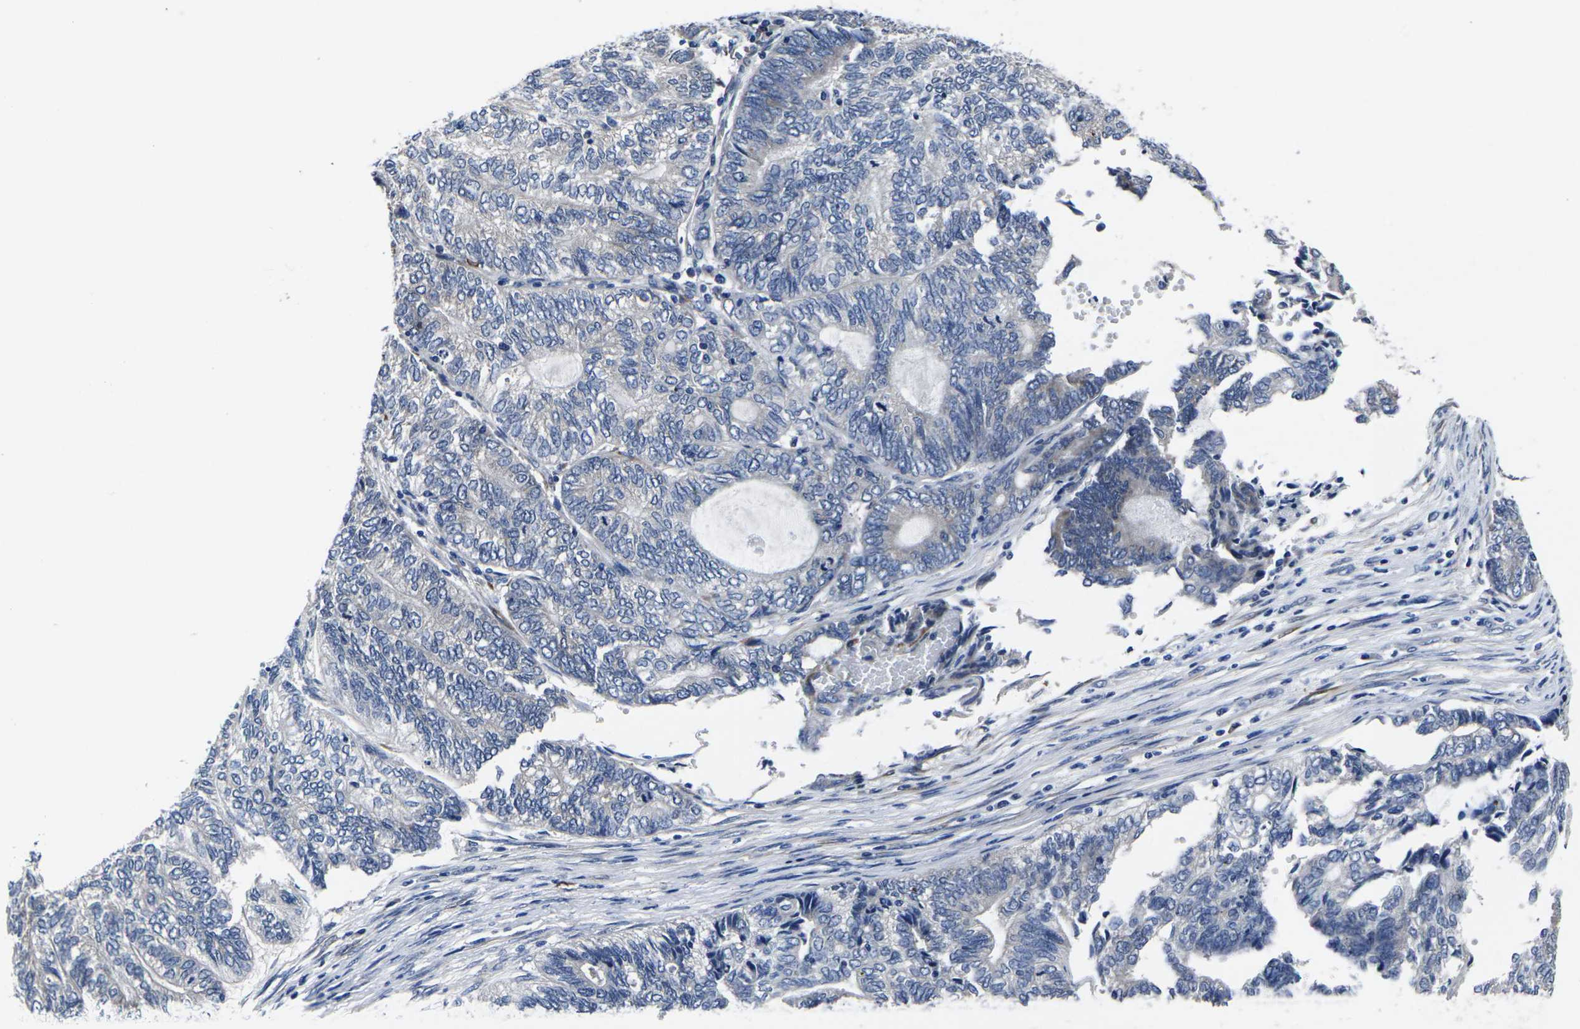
{"staining": {"intensity": "negative", "quantity": "none", "location": "none"}, "tissue": "endometrial cancer", "cell_type": "Tumor cells", "image_type": "cancer", "snomed": [{"axis": "morphology", "description": "Adenocarcinoma, NOS"}, {"axis": "topography", "description": "Uterus"}, {"axis": "topography", "description": "Endometrium"}], "caption": "A high-resolution image shows immunohistochemistry staining of endometrial cancer, which demonstrates no significant staining in tumor cells.", "gene": "CYP2C8", "patient": {"sex": "female", "age": 70}}